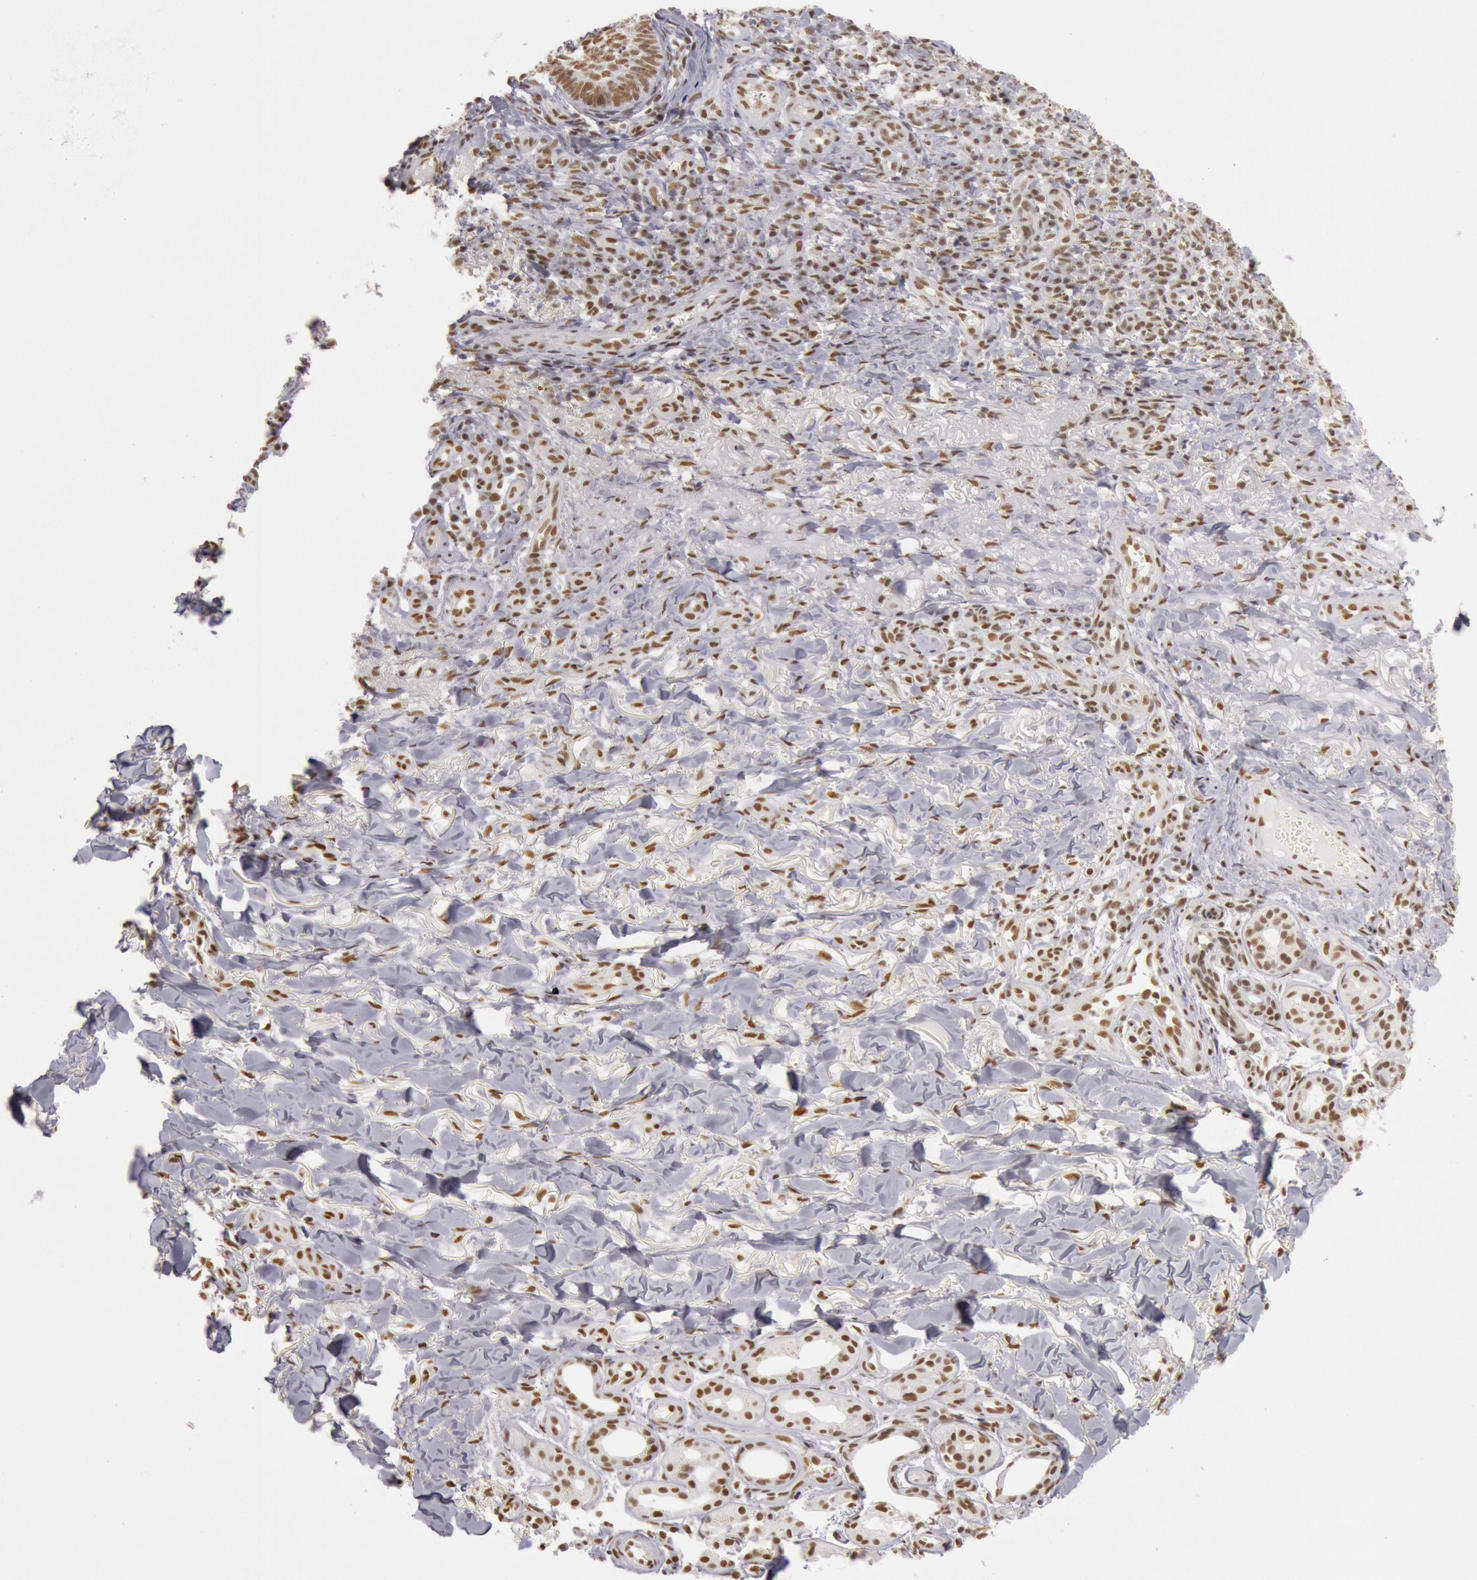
{"staining": {"intensity": "moderate", "quantity": ">75%", "location": "nuclear"}, "tissue": "skin cancer", "cell_type": "Tumor cells", "image_type": "cancer", "snomed": [{"axis": "morphology", "description": "Basal cell carcinoma"}, {"axis": "topography", "description": "Skin"}], "caption": "Immunohistochemical staining of human skin basal cell carcinoma demonstrates medium levels of moderate nuclear protein positivity in approximately >75% of tumor cells.", "gene": "ESS2", "patient": {"sex": "male", "age": 81}}